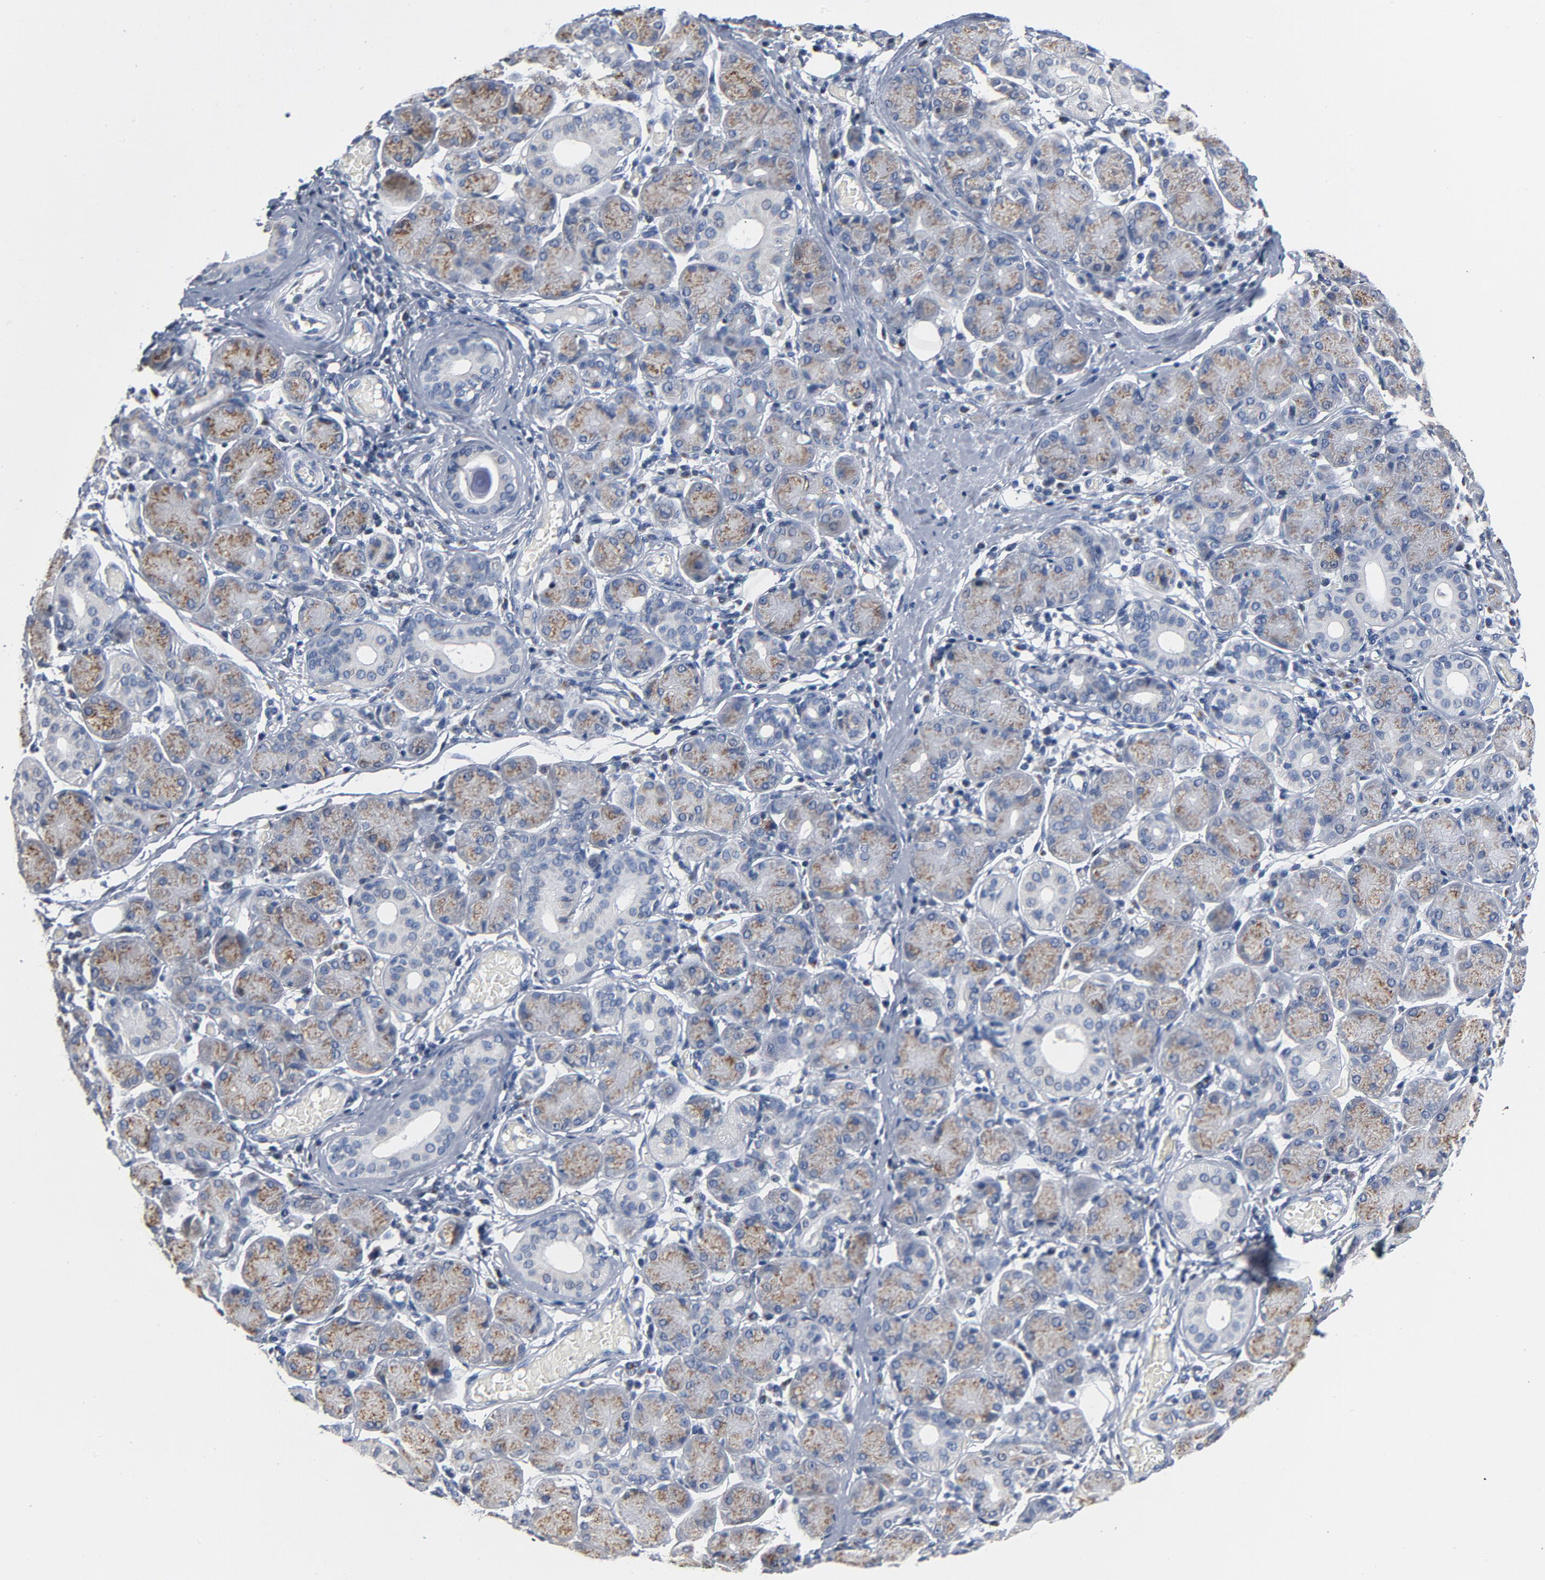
{"staining": {"intensity": "moderate", "quantity": ">75%", "location": "cytoplasmic/membranous"}, "tissue": "salivary gland", "cell_type": "Glandular cells", "image_type": "normal", "snomed": [{"axis": "morphology", "description": "Normal tissue, NOS"}, {"axis": "topography", "description": "Salivary gland"}], "caption": "An IHC photomicrograph of unremarkable tissue is shown. Protein staining in brown labels moderate cytoplasmic/membranous positivity in salivary gland within glandular cells.", "gene": "YIPF6", "patient": {"sex": "female", "age": 24}}